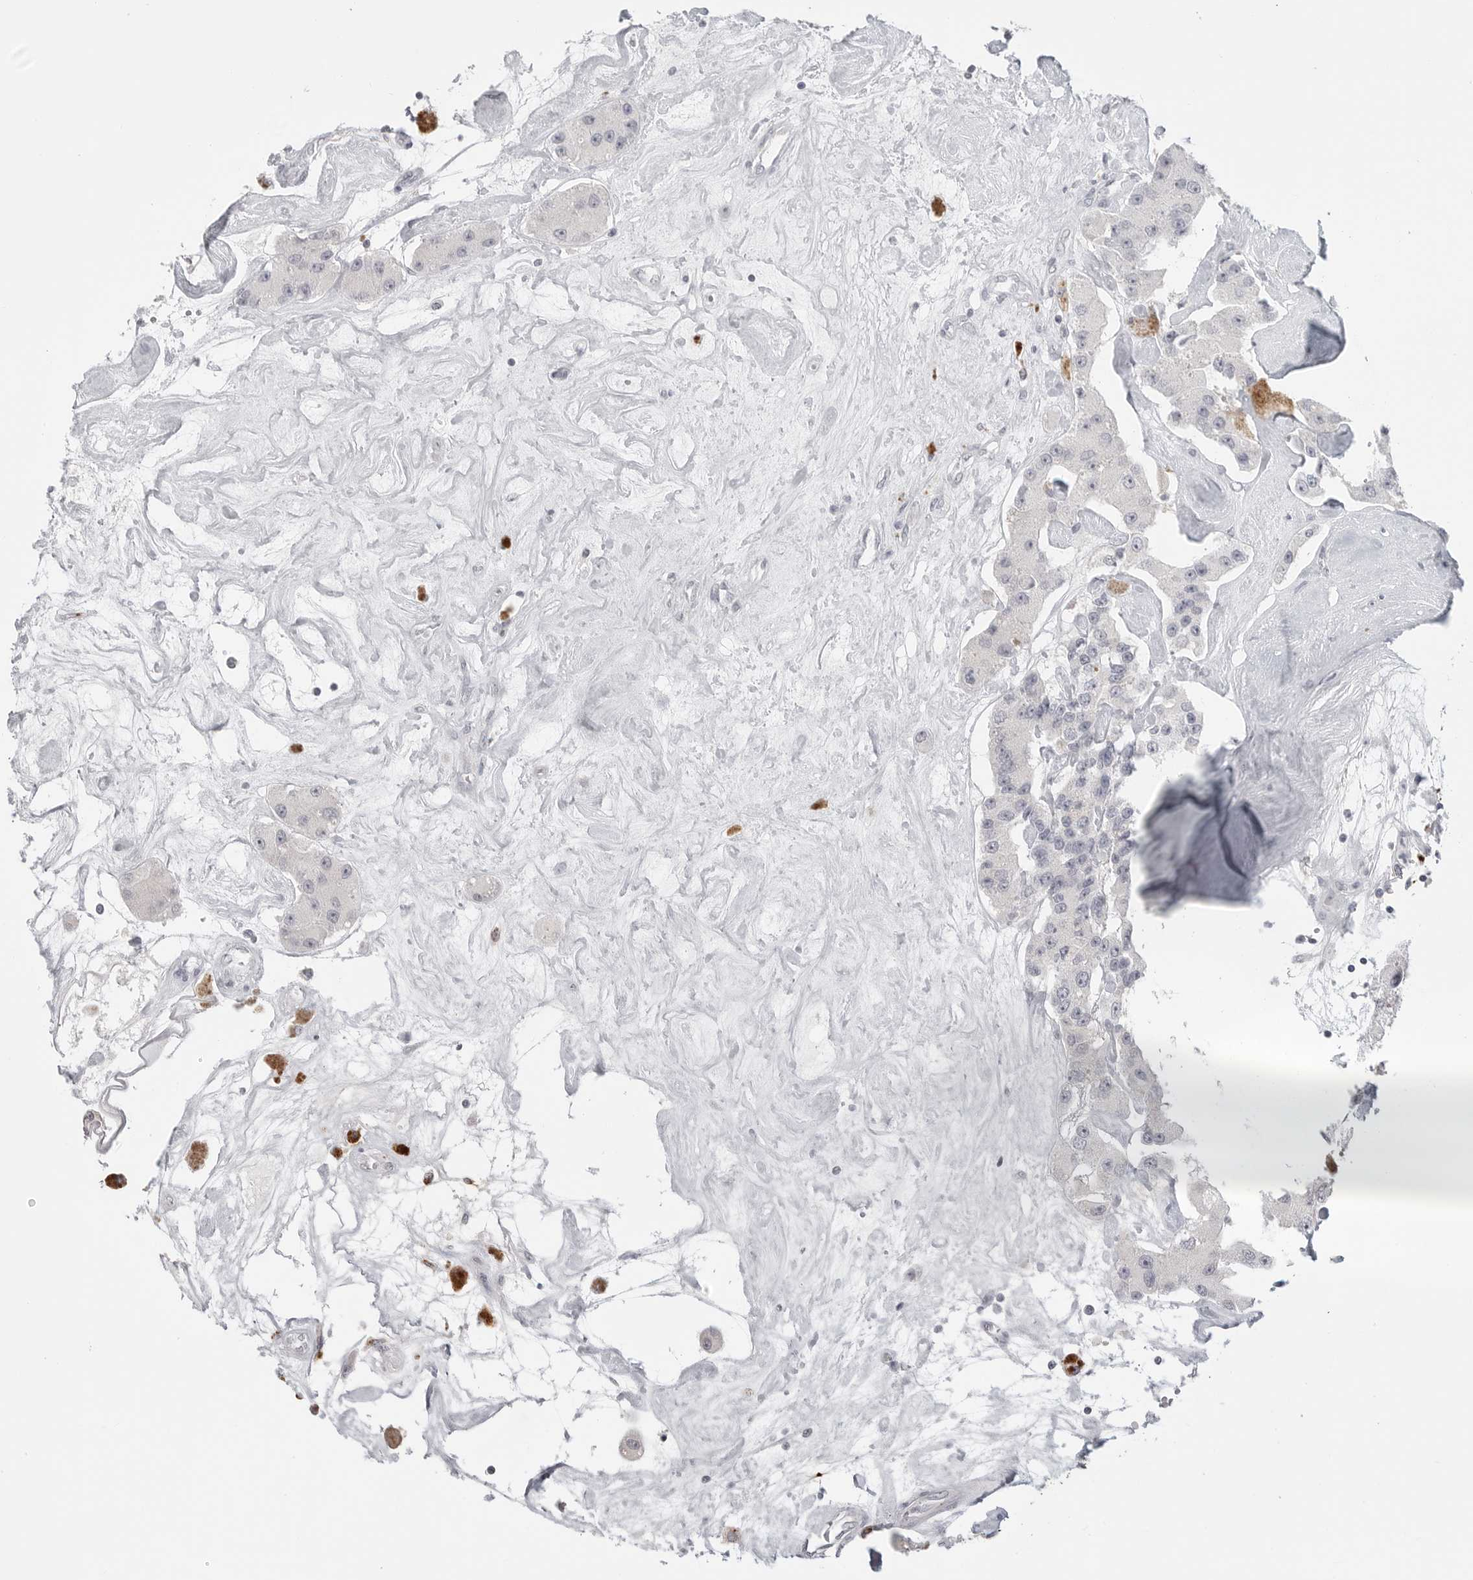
{"staining": {"intensity": "negative", "quantity": "none", "location": "none"}, "tissue": "carcinoid", "cell_type": "Tumor cells", "image_type": "cancer", "snomed": [{"axis": "morphology", "description": "Carcinoid, malignant, NOS"}, {"axis": "topography", "description": "Pancreas"}], "caption": "Immunohistochemical staining of carcinoid shows no significant positivity in tumor cells.", "gene": "PRSS1", "patient": {"sex": "male", "age": 41}}